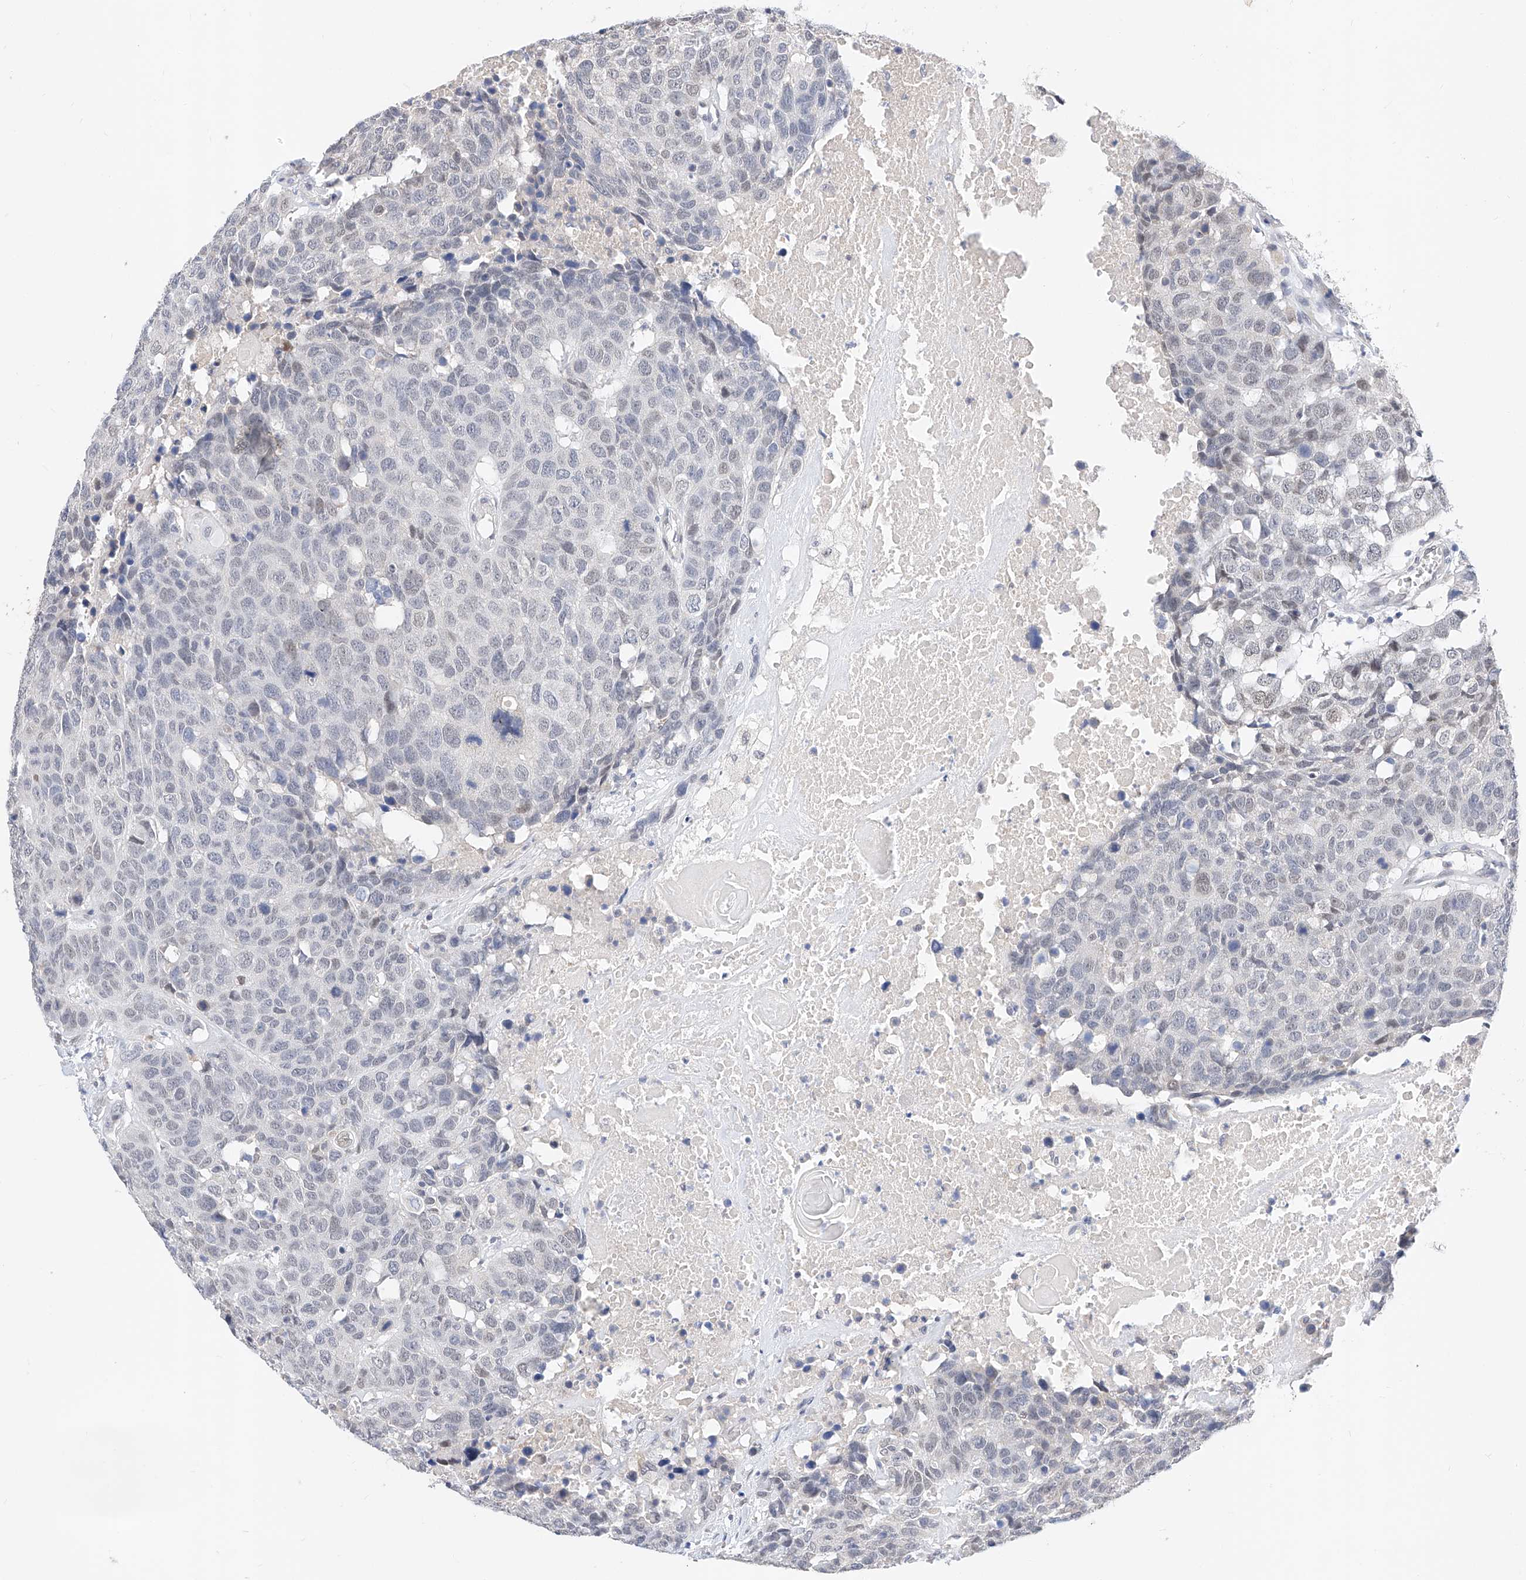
{"staining": {"intensity": "negative", "quantity": "none", "location": "none"}, "tissue": "head and neck cancer", "cell_type": "Tumor cells", "image_type": "cancer", "snomed": [{"axis": "morphology", "description": "Squamous cell carcinoma, NOS"}, {"axis": "topography", "description": "Head-Neck"}], "caption": "DAB (3,3'-diaminobenzidine) immunohistochemical staining of human head and neck cancer reveals no significant positivity in tumor cells.", "gene": "KCNJ1", "patient": {"sex": "male", "age": 66}}